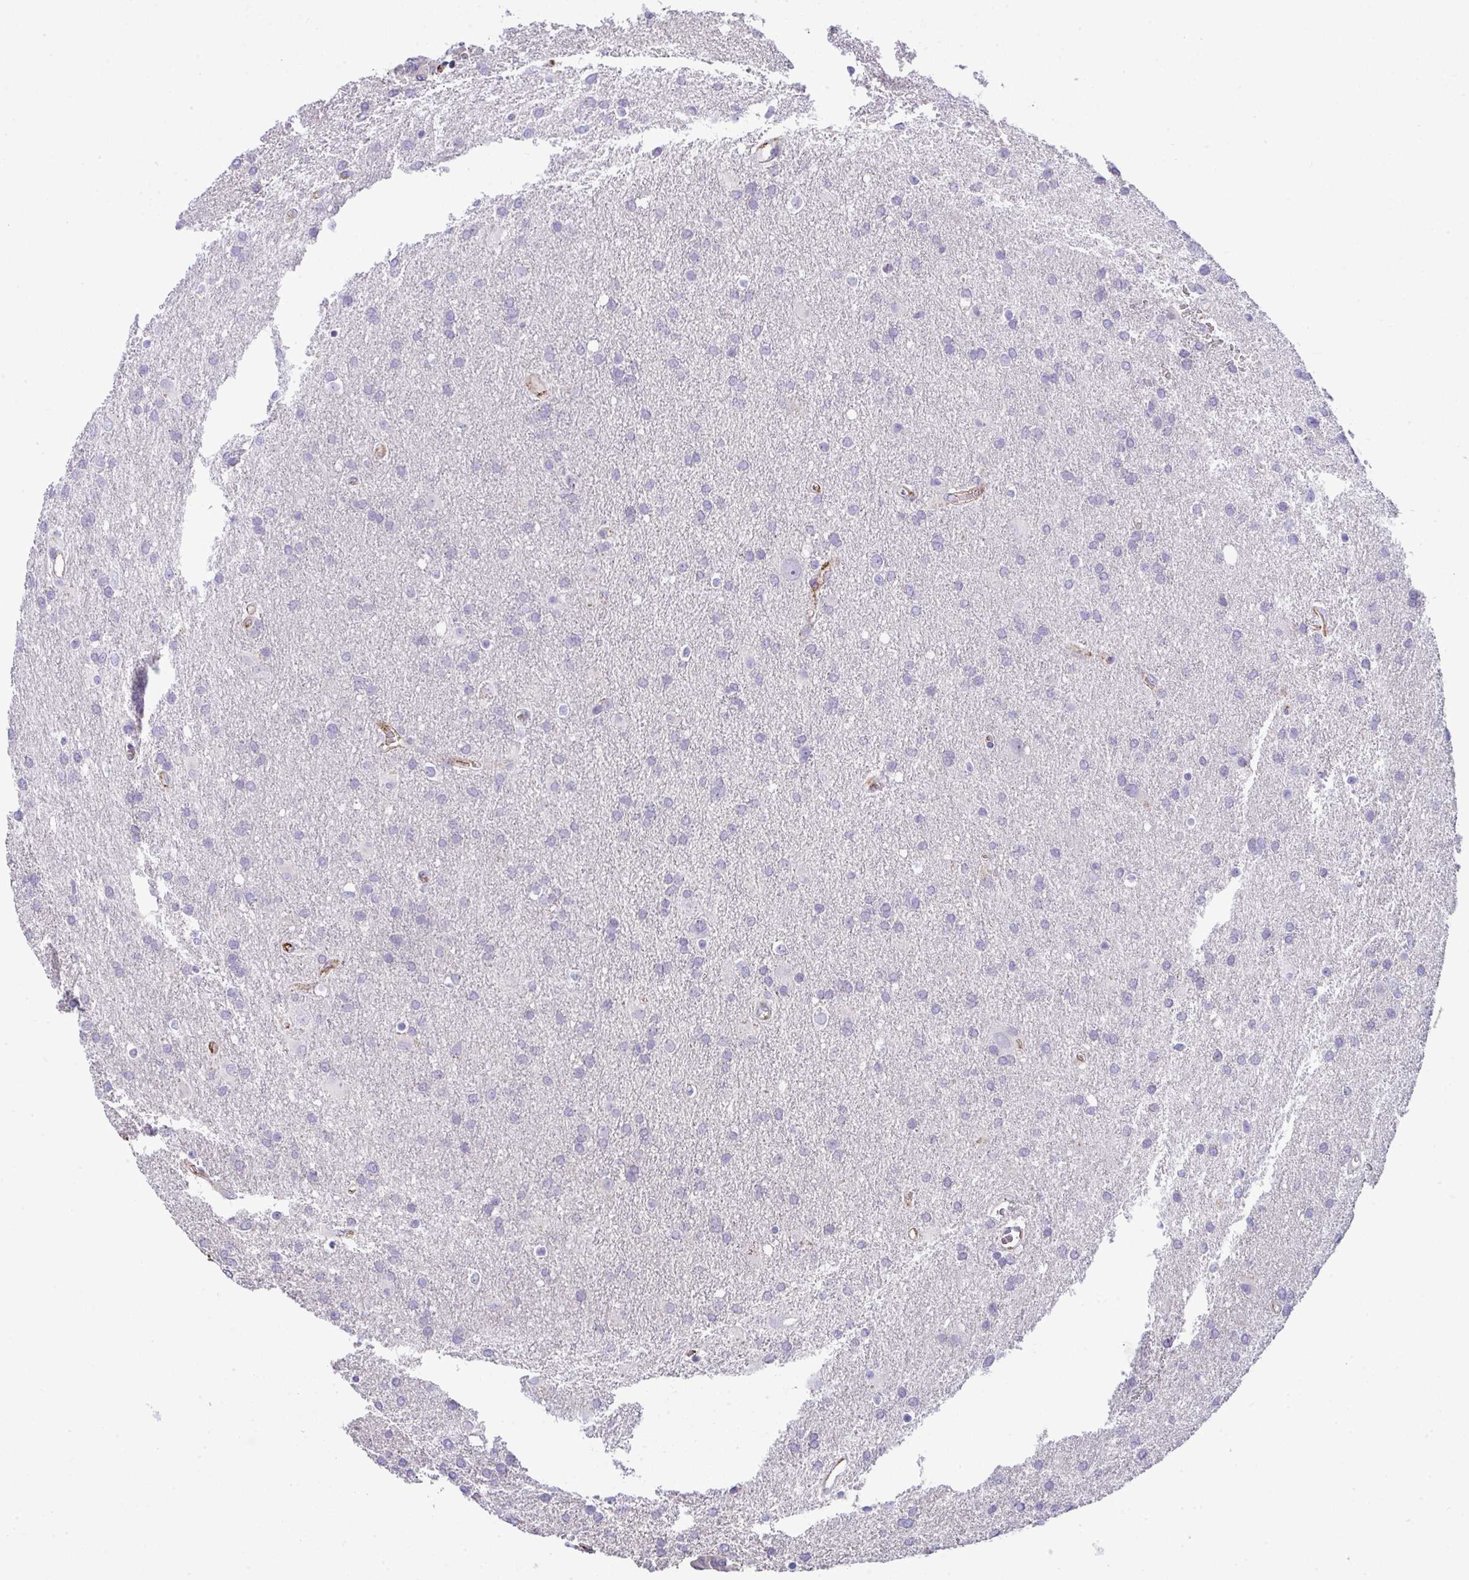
{"staining": {"intensity": "negative", "quantity": "none", "location": "none"}, "tissue": "glioma", "cell_type": "Tumor cells", "image_type": "cancer", "snomed": [{"axis": "morphology", "description": "Glioma, malignant, Low grade"}, {"axis": "topography", "description": "Brain"}], "caption": "Tumor cells are negative for brown protein staining in malignant glioma (low-grade).", "gene": "TOR1AIP2", "patient": {"sex": "male", "age": 66}}